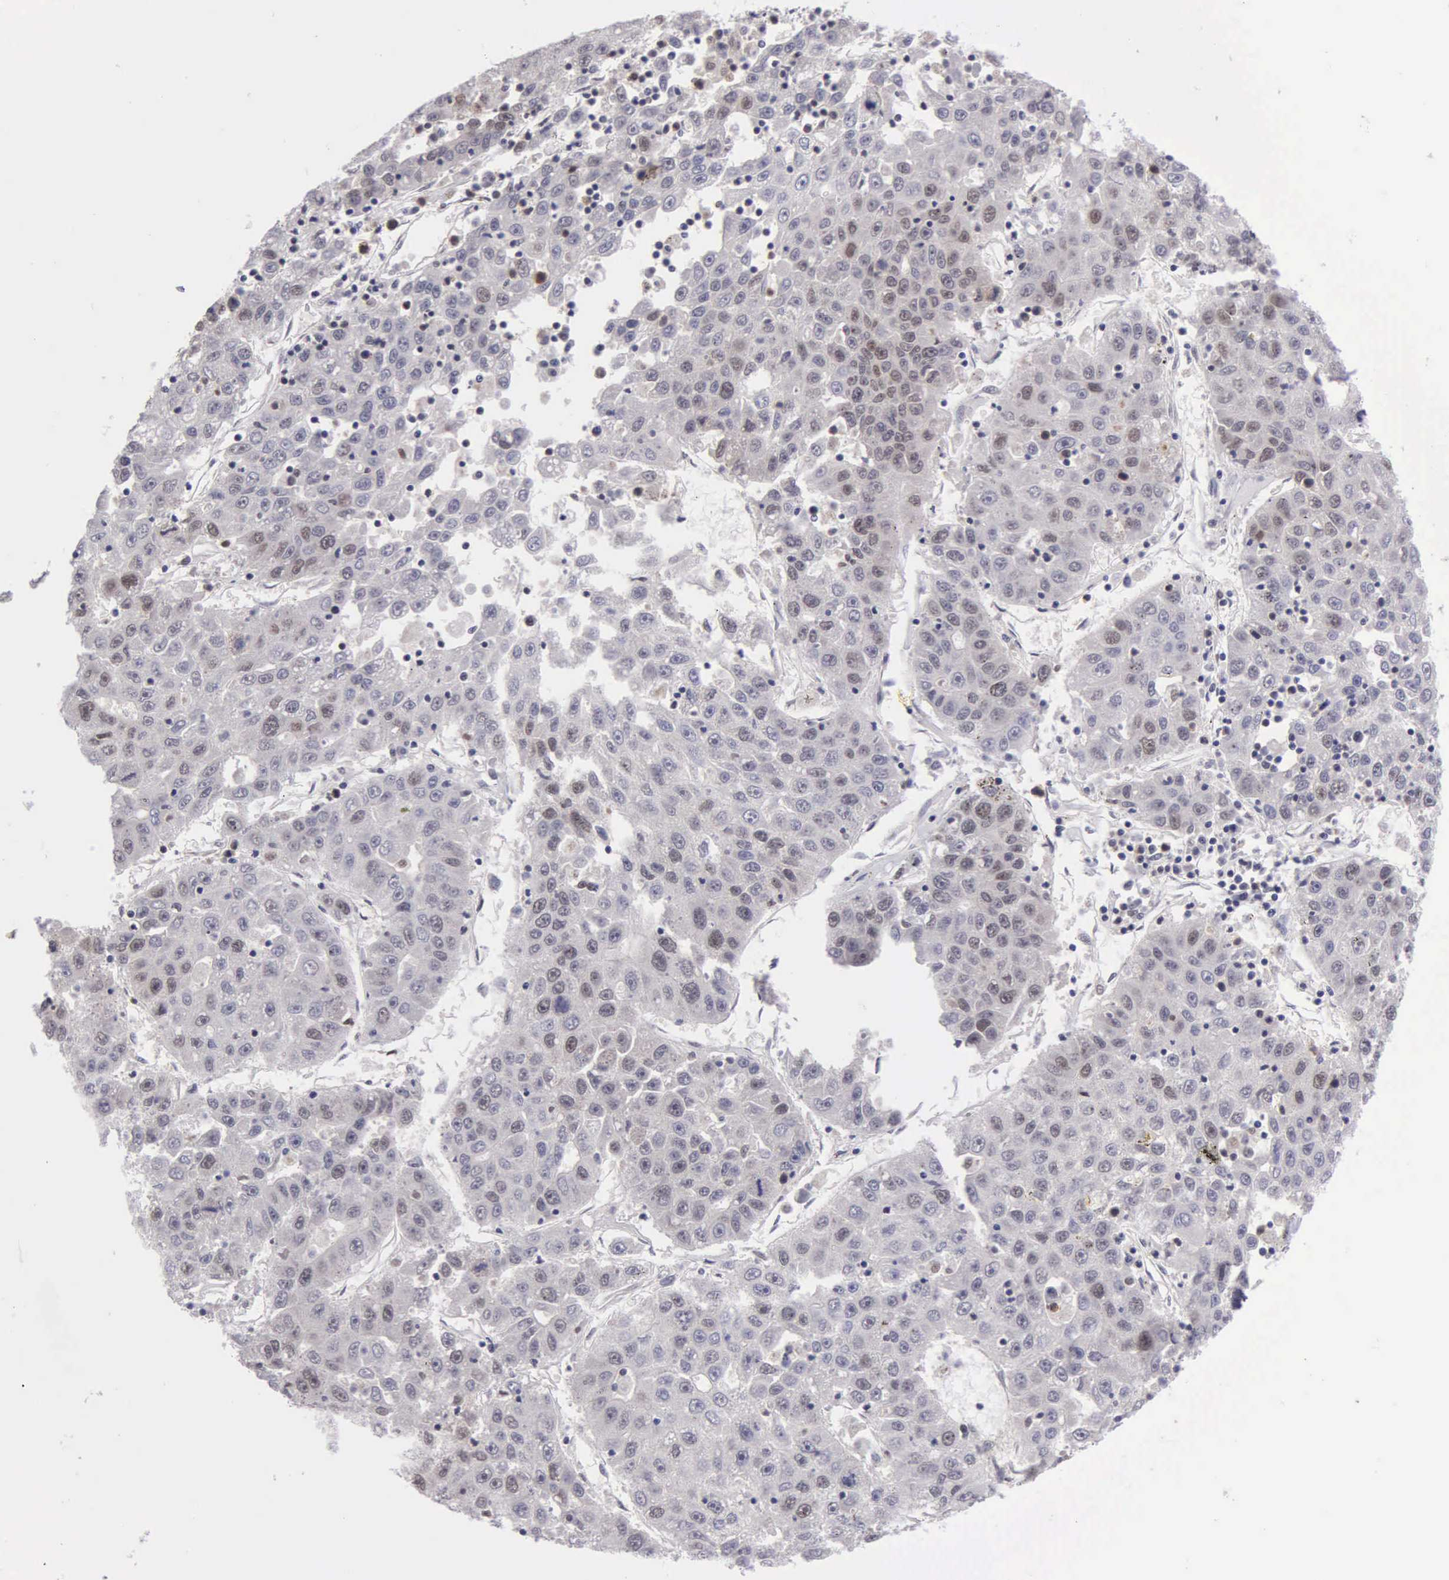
{"staining": {"intensity": "weak", "quantity": "<25%", "location": "nuclear"}, "tissue": "liver cancer", "cell_type": "Tumor cells", "image_type": "cancer", "snomed": [{"axis": "morphology", "description": "Carcinoma, Hepatocellular, NOS"}, {"axis": "topography", "description": "Liver"}], "caption": "This is an IHC photomicrograph of liver cancer. There is no positivity in tumor cells.", "gene": "UBR7", "patient": {"sex": "male", "age": 49}}